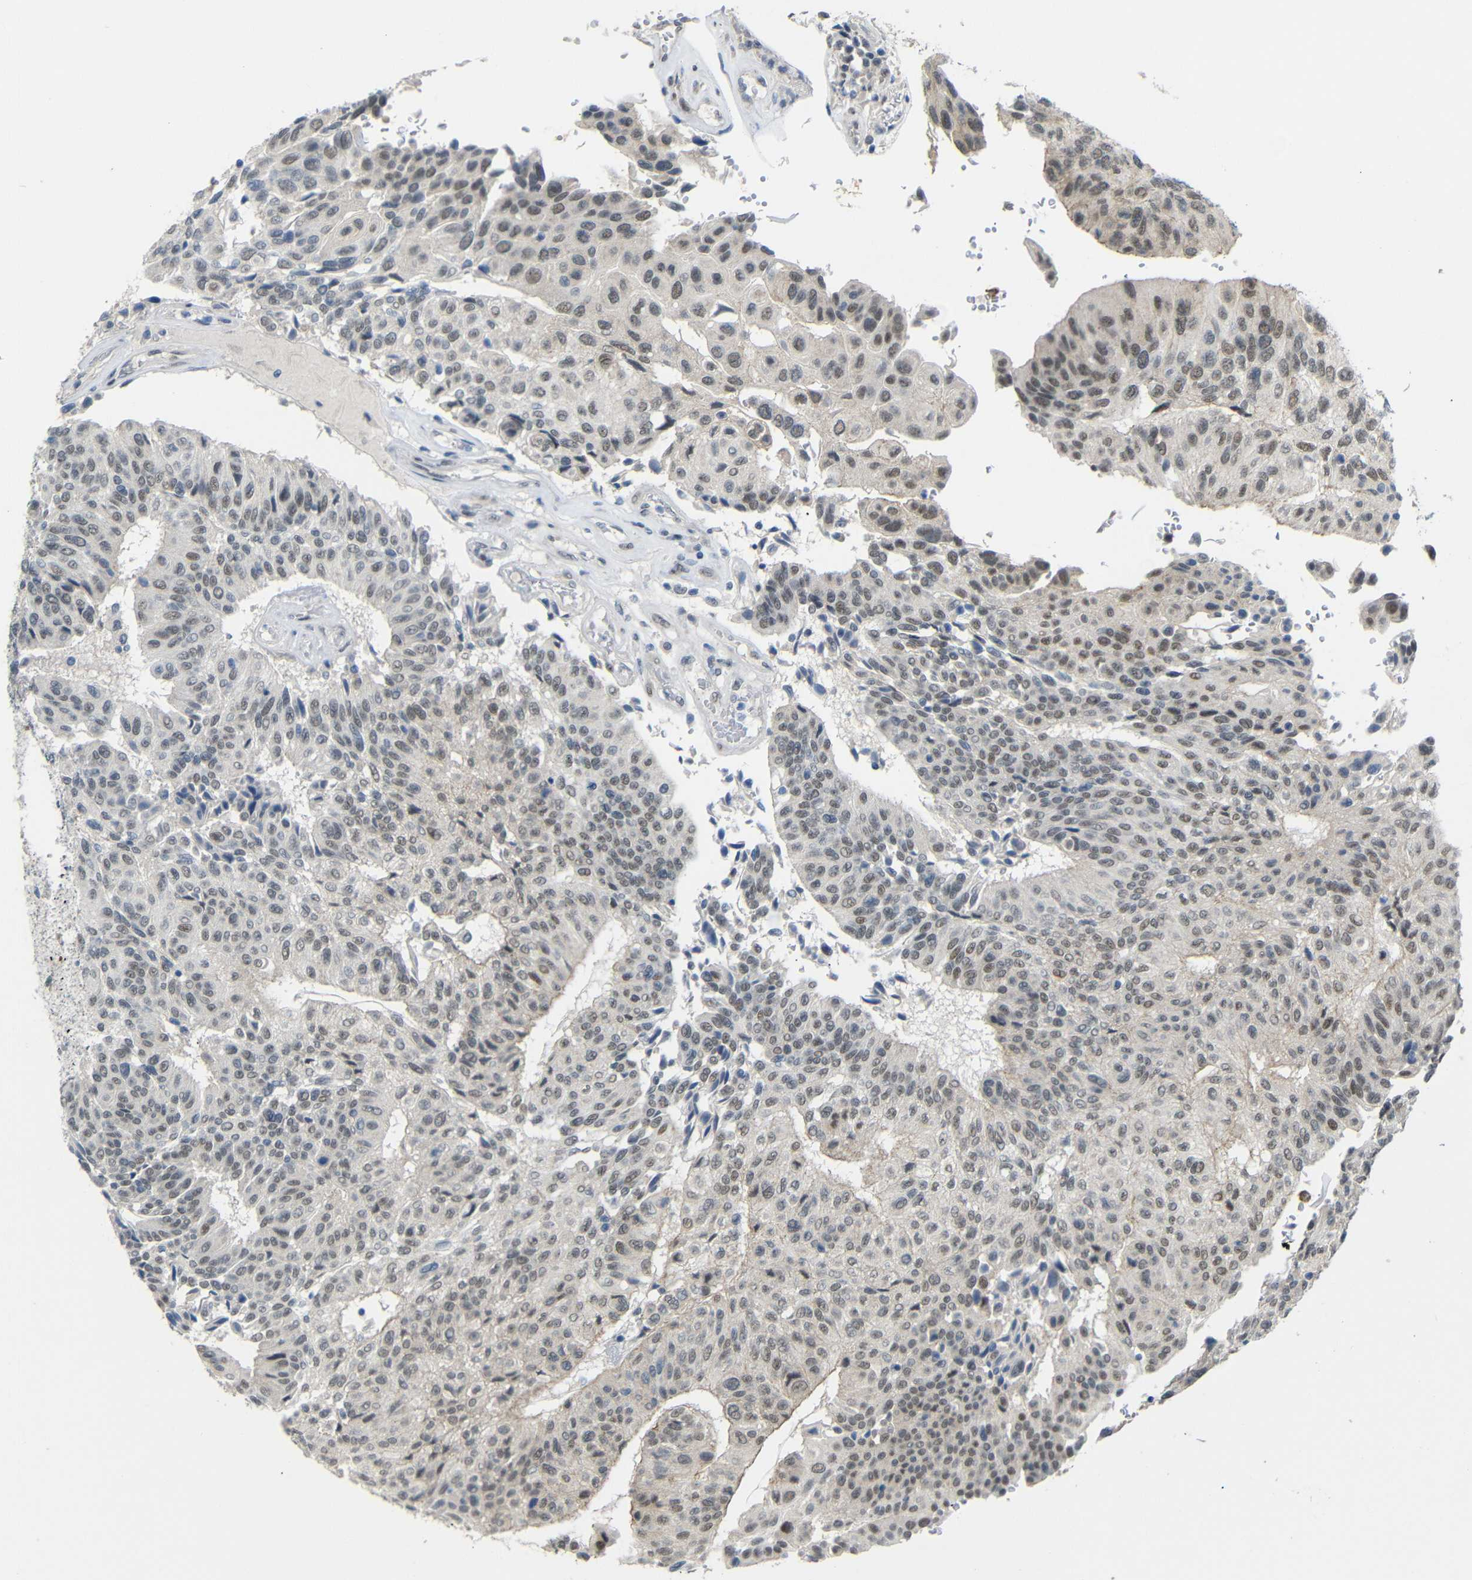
{"staining": {"intensity": "weak", "quantity": ">75%", "location": "nuclear"}, "tissue": "urothelial cancer", "cell_type": "Tumor cells", "image_type": "cancer", "snomed": [{"axis": "morphology", "description": "Urothelial carcinoma, High grade"}, {"axis": "topography", "description": "Urinary bladder"}], "caption": "Immunohistochemical staining of urothelial carcinoma (high-grade) demonstrates low levels of weak nuclear protein expression in approximately >75% of tumor cells.", "gene": "GPR158", "patient": {"sex": "male", "age": 66}}